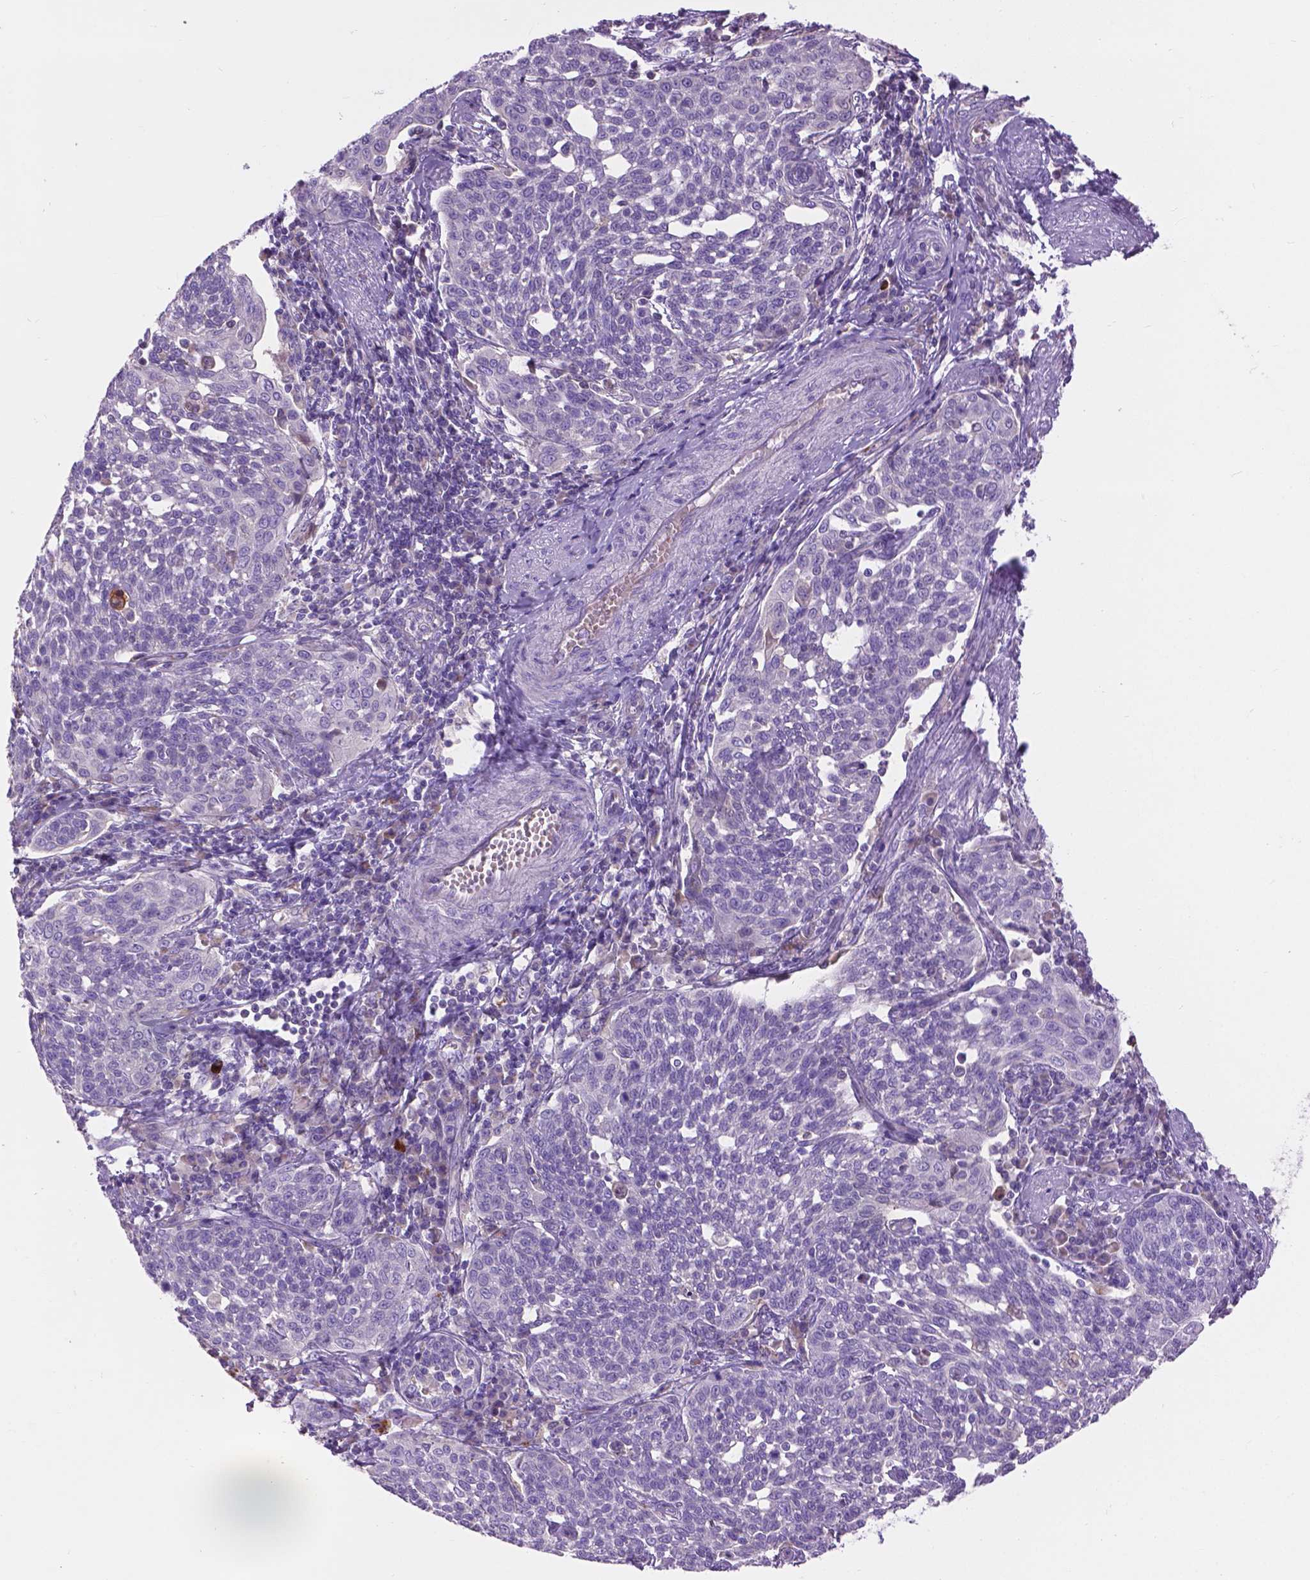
{"staining": {"intensity": "negative", "quantity": "none", "location": "none"}, "tissue": "cervical cancer", "cell_type": "Tumor cells", "image_type": "cancer", "snomed": [{"axis": "morphology", "description": "Squamous cell carcinoma, NOS"}, {"axis": "topography", "description": "Cervix"}], "caption": "This histopathology image is of cervical cancer (squamous cell carcinoma) stained with IHC to label a protein in brown with the nuclei are counter-stained blue. There is no staining in tumor cells.", "gene": "NOXO1", "patient": {"sex": "female", "age": 34}}